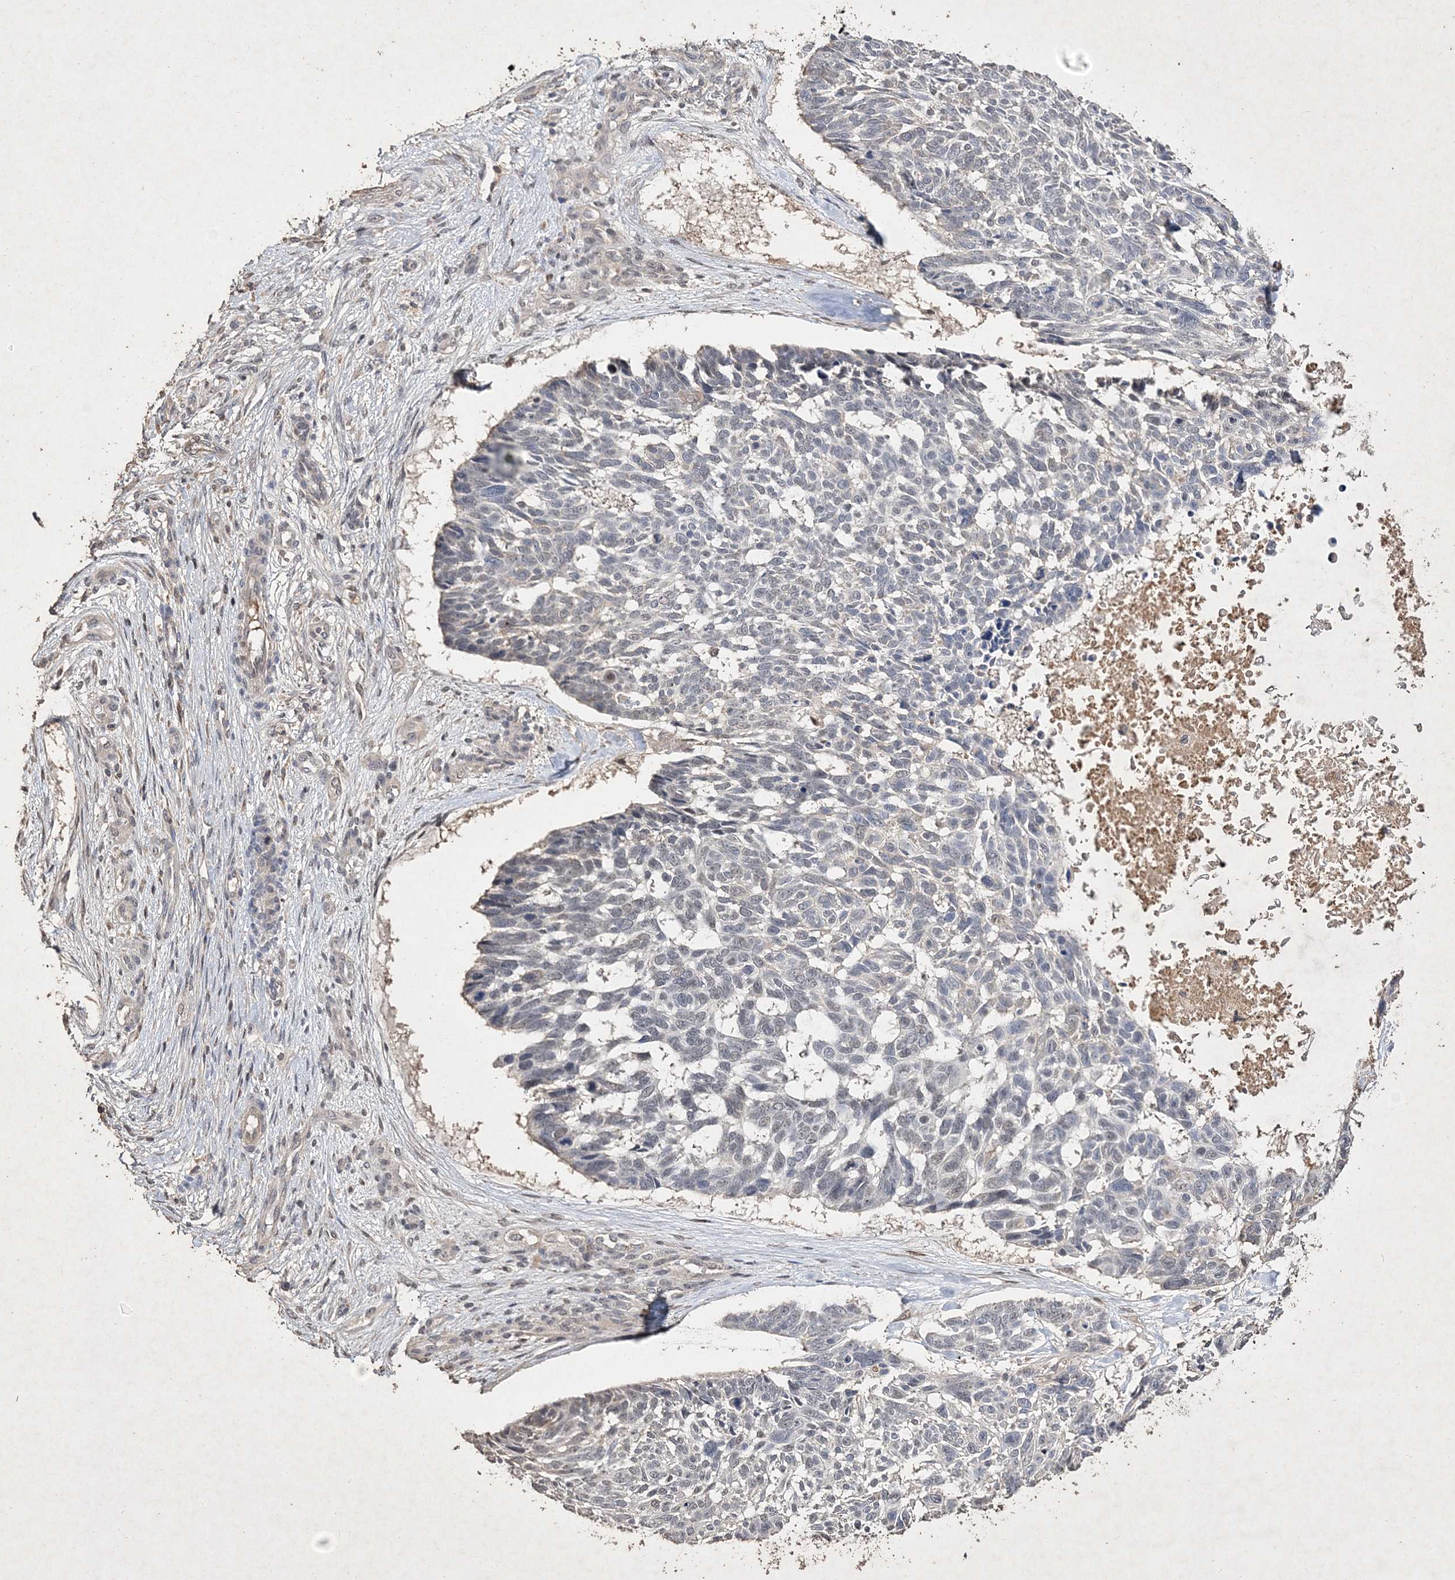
{"staining": {"intensity": "negative", "quantity": "none", "location": "none"}, "tissue": "skin cancer", "cell_type": "Tumor cells", "image_type": "cancer", "snomed": [{"axis": "morphology", "description": "Basal cell carcinoma"}, {"axis": "topography", "description": "Skin"}], "caption": "Immunohistochemistry of human basal cell carcinoma (skin) exhibits no staining in tumor cells.", "gene": "C3orf38", "patient": {"sex": "male", "age": 88}}